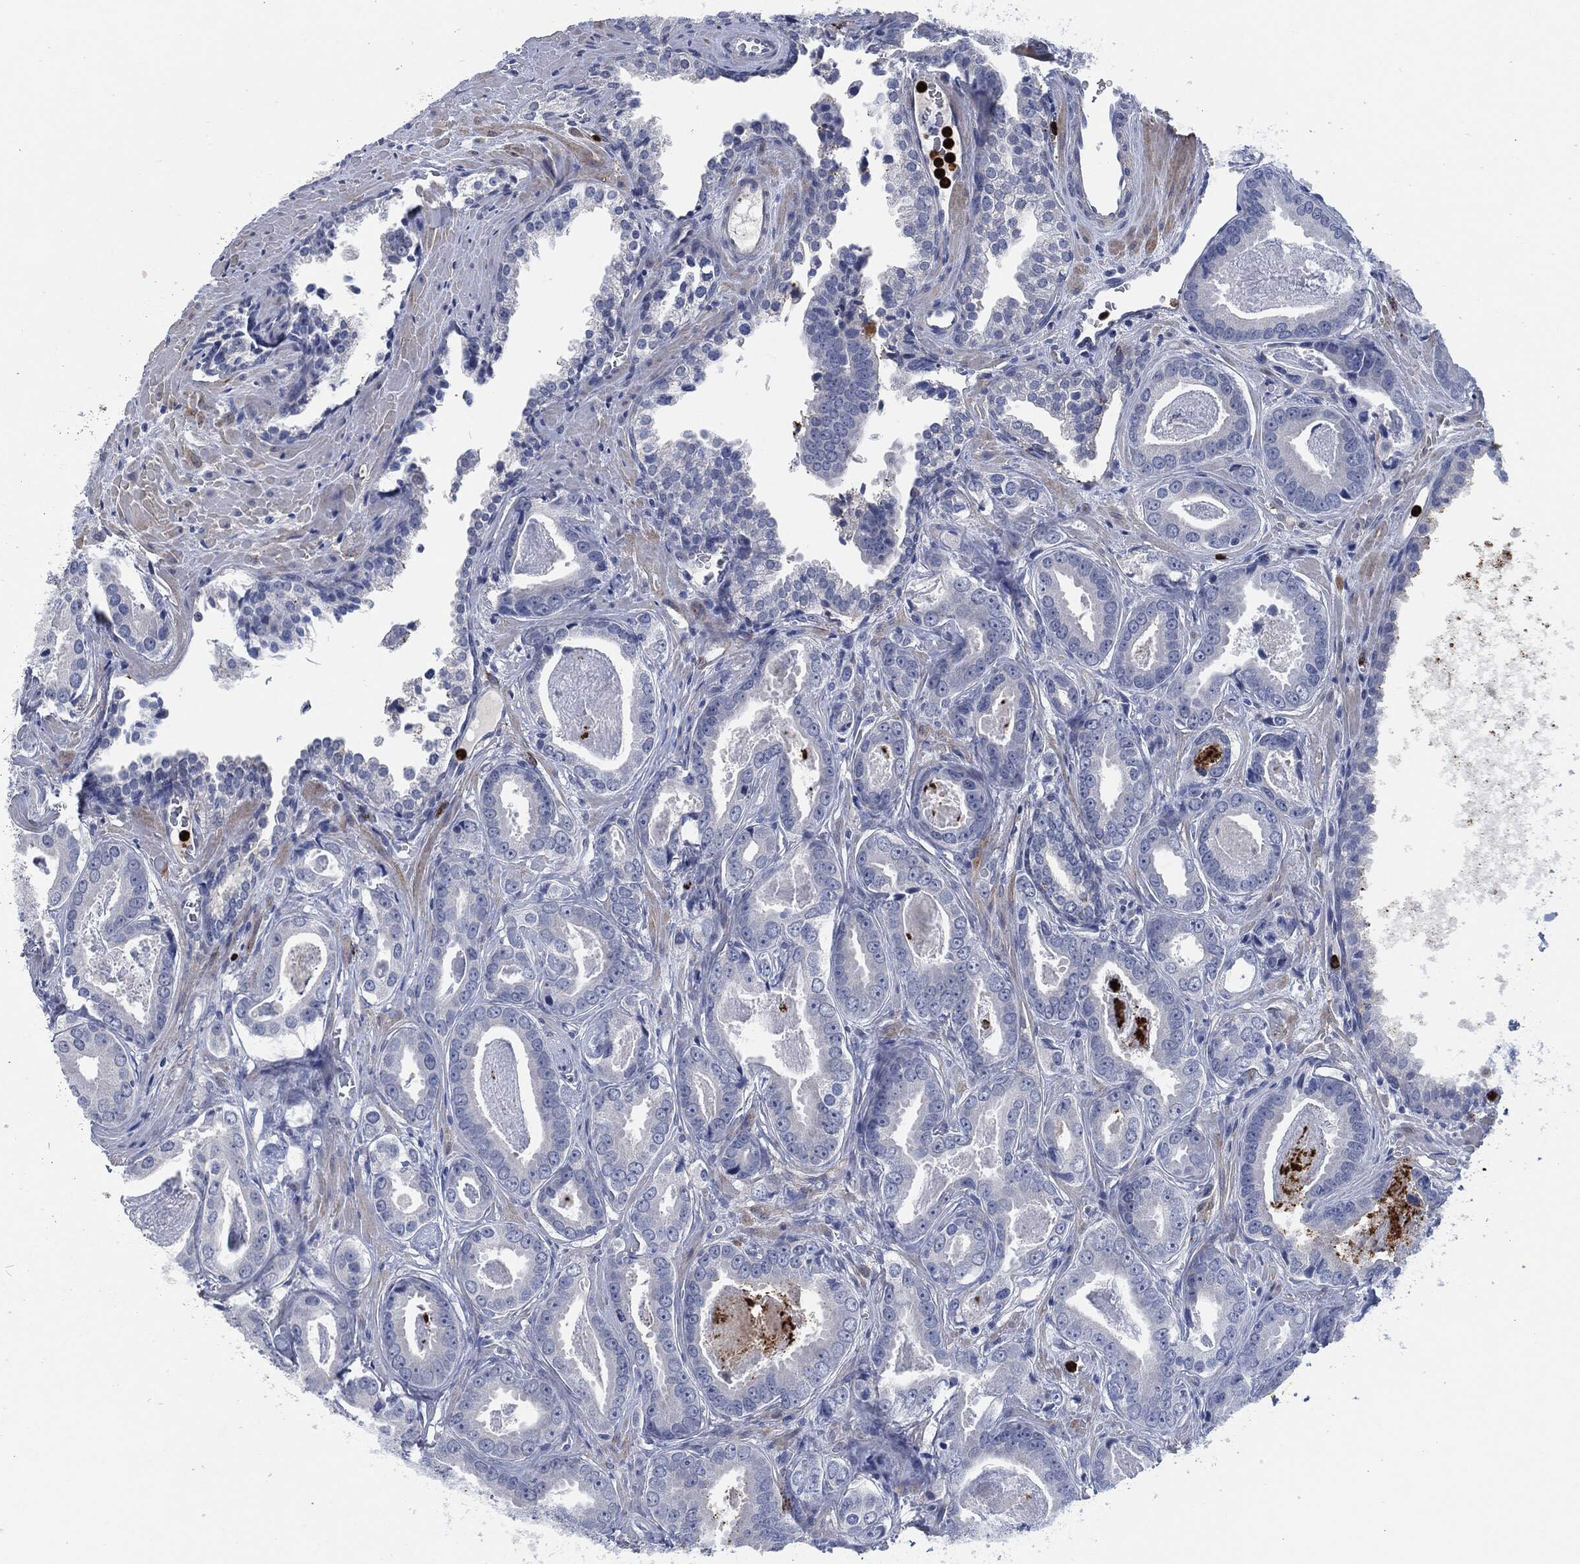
{"staining": {"intensity": "negative", "quantity": "none", "location": "none"}, "tissue": "prostate cancer", "cell_type": "Tumor cells", "image_type": "cancer", "snomed": [{"axis": "morphology", "description": "Adenocarcinoma, NOS"}, {"axis": "topography", "description": "Prostate"}], "caption": "Histopathology image shows no protein expression in tumor cells of adenocarcinoma (prostate) tissue.", "gene": "MPO", "patient": {"sex": "male", "age": 61}}